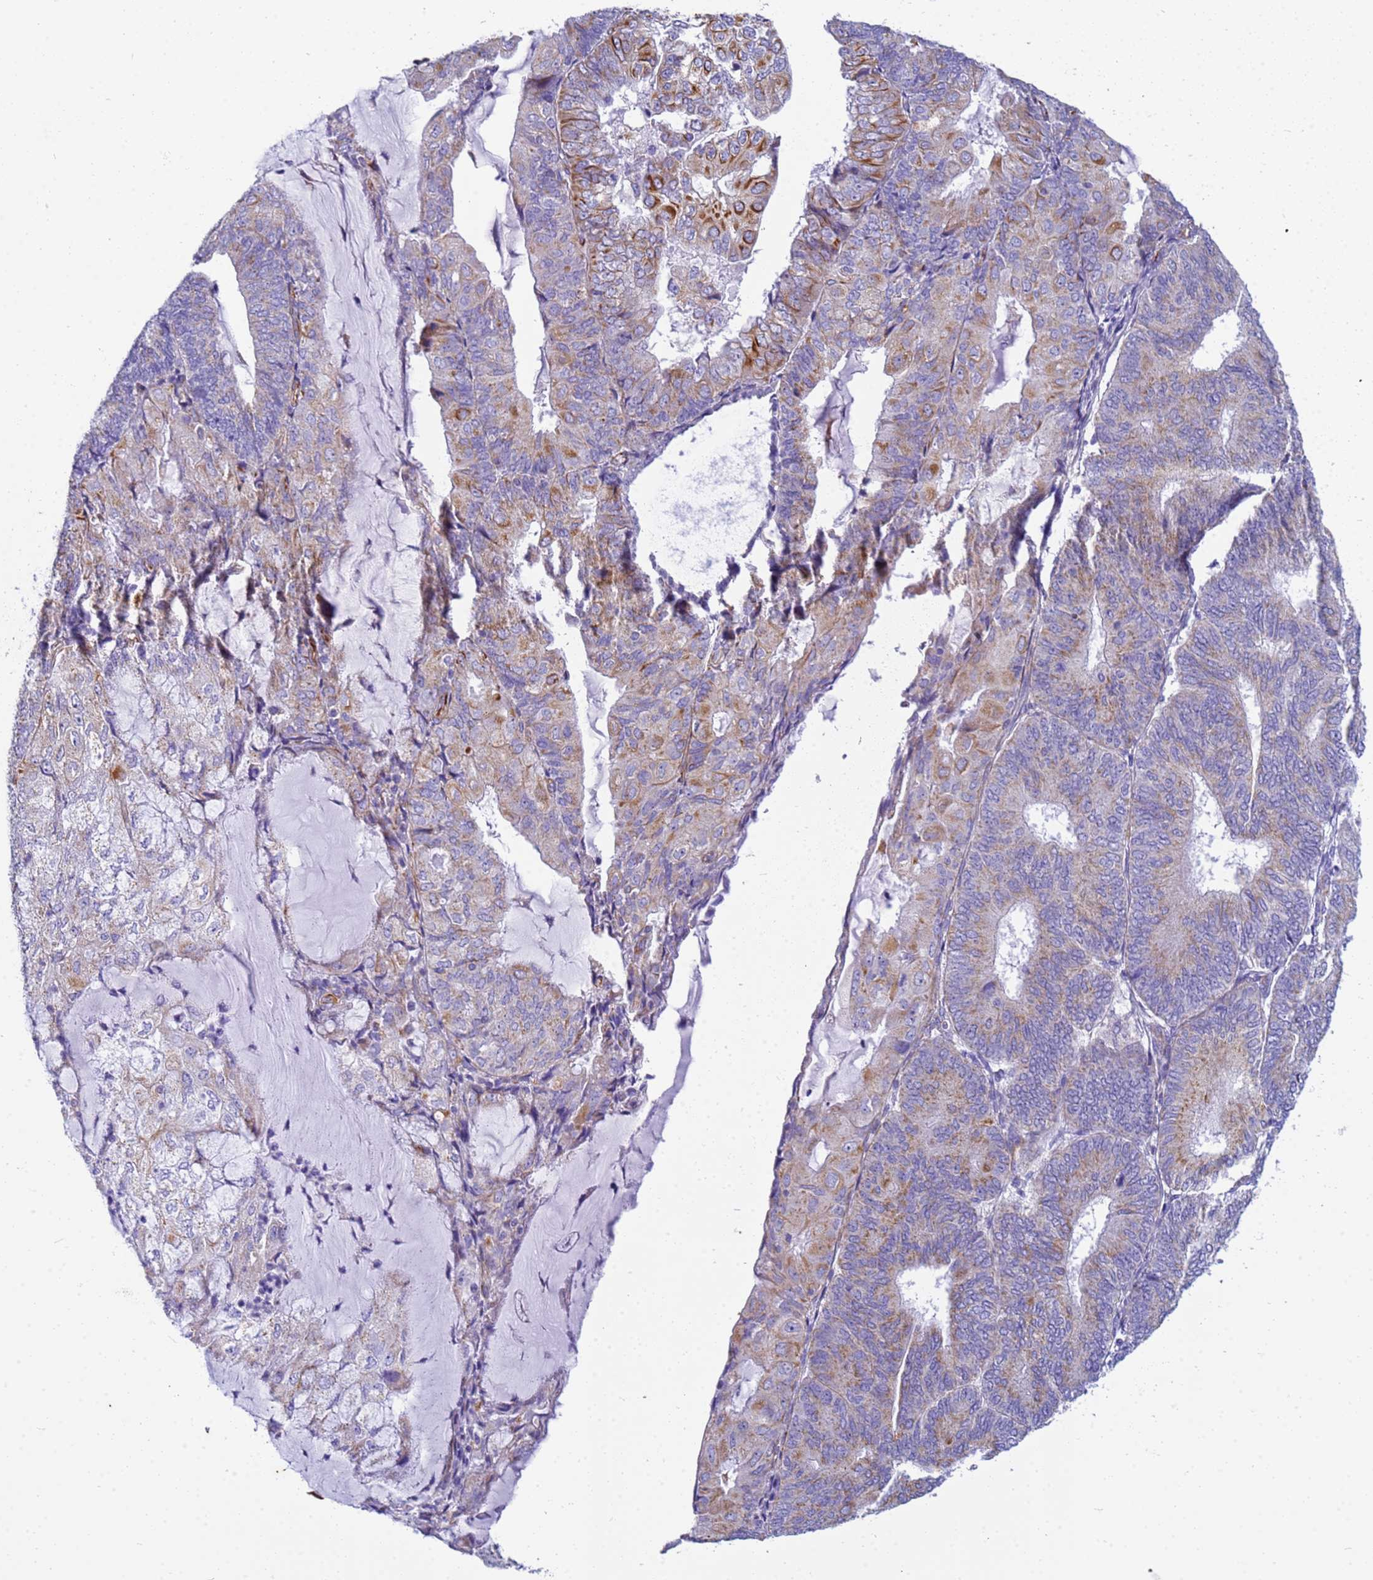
{"staining": {"intensity": "moderate", "quantity": "25%-75%", "location": "cytoplasmic/membranous"}, "tissue": "endometrial cancer", "cell_type": "Tumor cells", "image_type": "cancer", "snomed": [{"axis": "morphology", "description": "Adenocarcinoma, NOS"}, {"axis": "topography", "description": "Endometrium"}], "caption": "Immunohistochemical staining of endometrial cancer reveals moderate cytoplasmic/membranous protein expression in about 25%-75% of tumor cells.", "gene": "UBXN2B", "patient": {"sex": "female", "age": 81}}